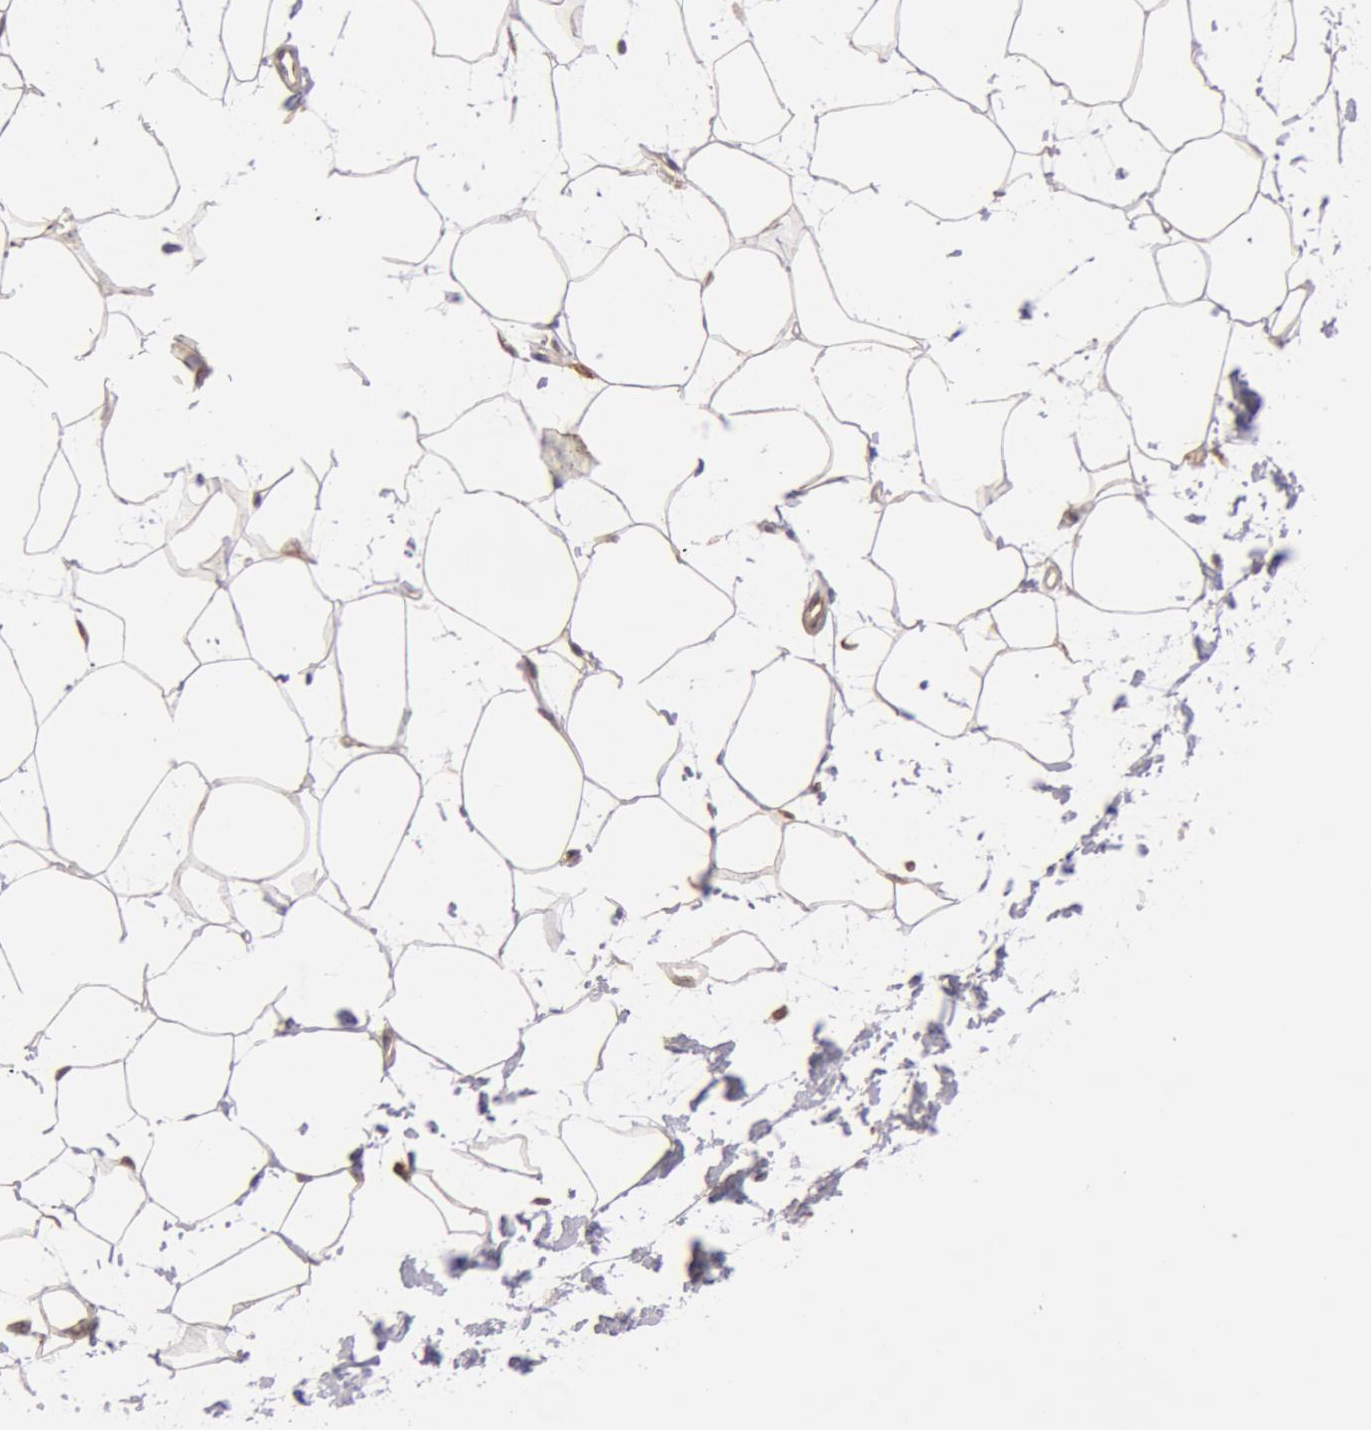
{"staining": {"intensity": "negative", "quantity": "none", "location": "none"}, "tissue": "adipose tissue", "cell_type": "Adipocytes", "image_type": "normal", "snomed": [{"axis": "morphology", "description": "Normal tissue, NOS"}, {"axis": "topography", "description": "Breast"}], "caption": "Immunohistochemistry (IHC) histopathology image of unremarkable adipose tissue: adipose tissue stained with DAB (3,3'-diaminobenzidine) exhibits no significant protein expression in adipocytes.", "gene": "SYTL4", "patient": {"sex": "female", "age": 45}}